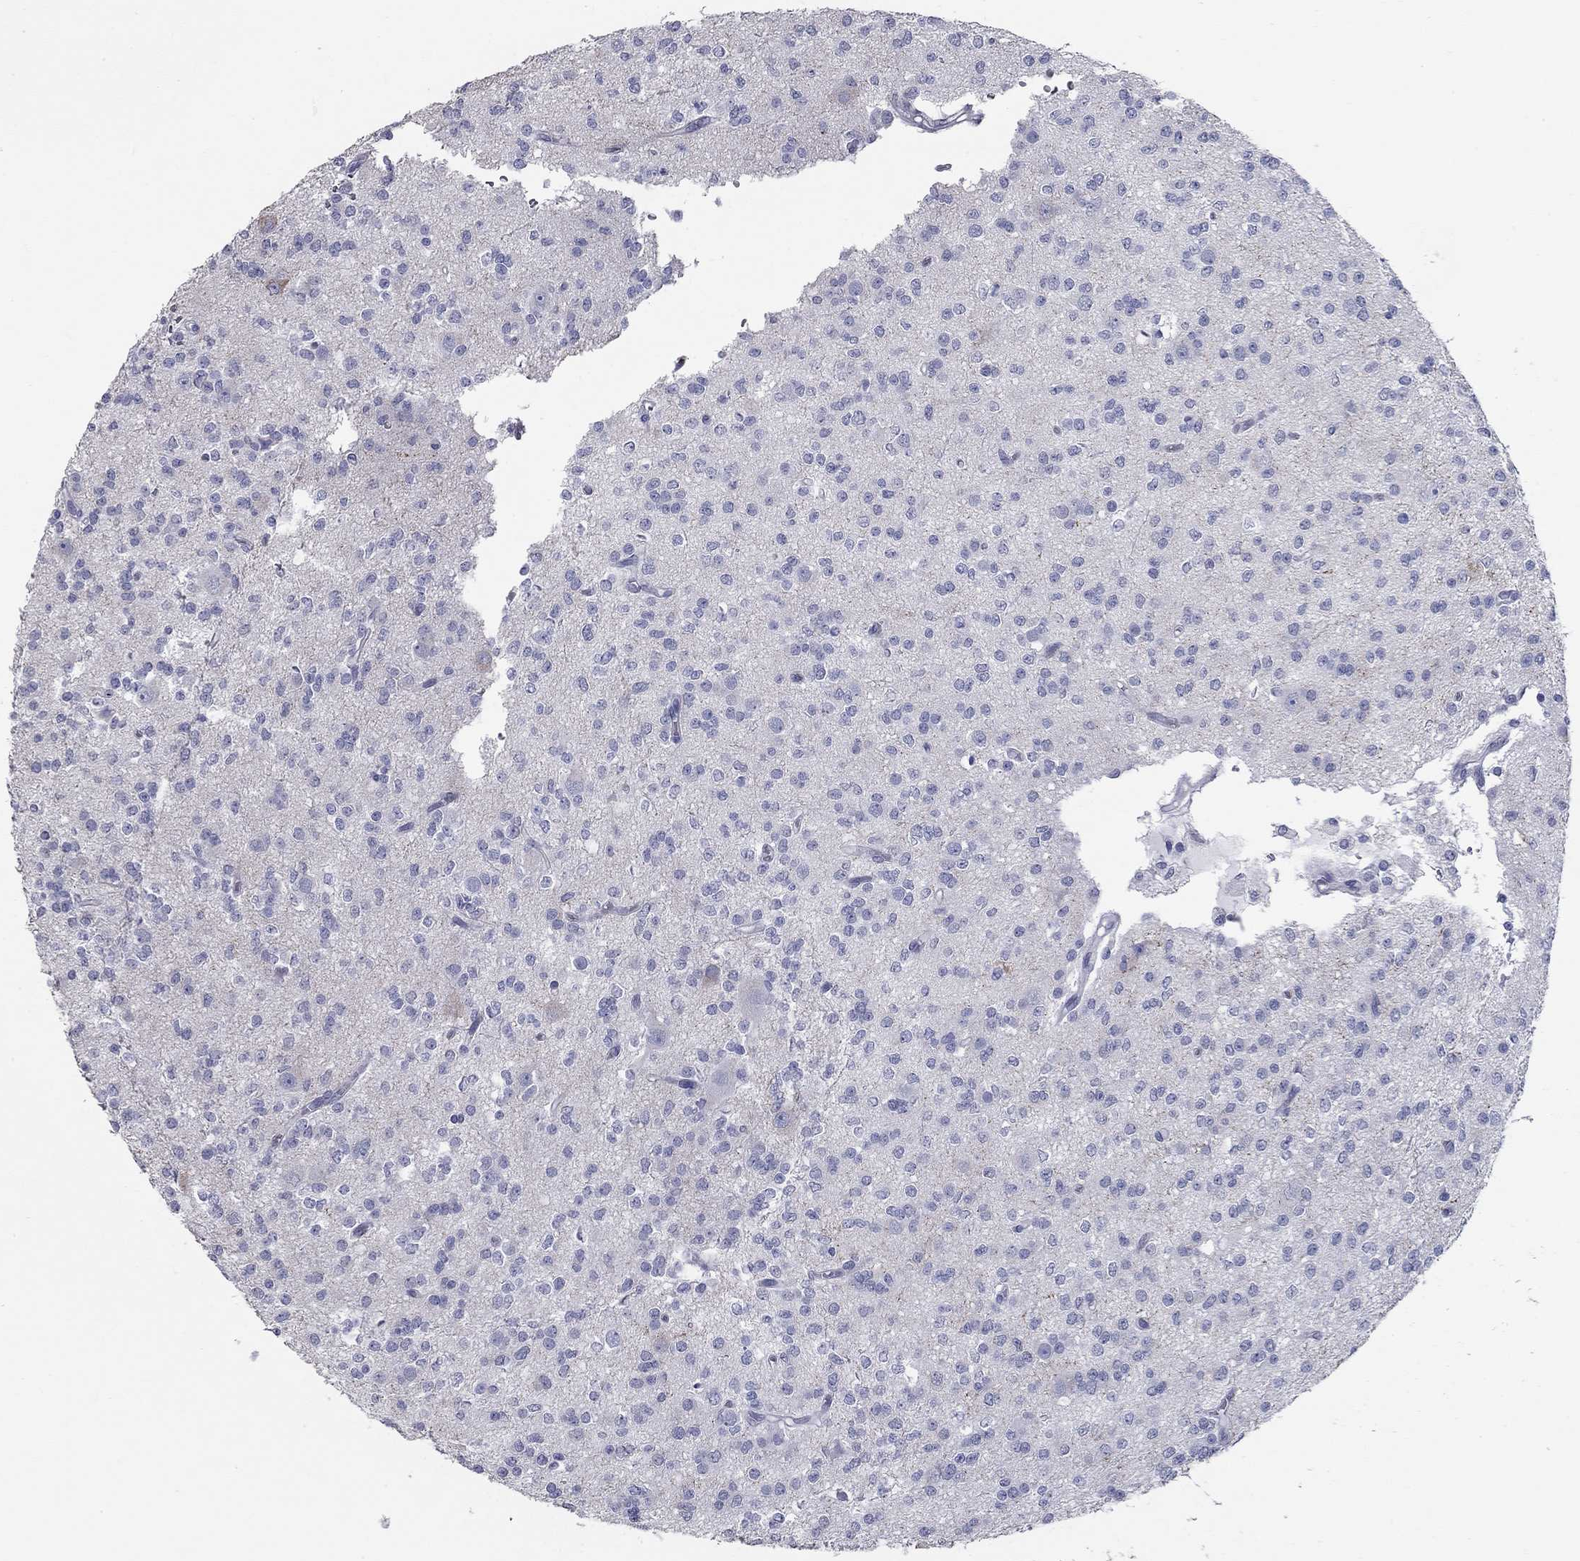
{"staining": {"intensity": "negative", "quantity": "none", "location": "none"}, "tissue": "glioma", "cell_type": "Tumor cells", "image_type": "cancer", "snomed": [{"axis": "morphology", "description": "Glioma, malignant, Low grade"}, {"axis": "topography", "description": "Brain"}], "caption": "Immunohistochemistry (IHC) of human low-grade glioma (malignant) displays no positivity in tumor cells. (Stains: DAB (3,3'-diaminobenzidine) immunohistochemistry with hematoxylin counter stain, Microscopy: brightfield microscopy at high magnification).", "gene": "TAC1", "patient": {"sex": "male", "age": 27}}